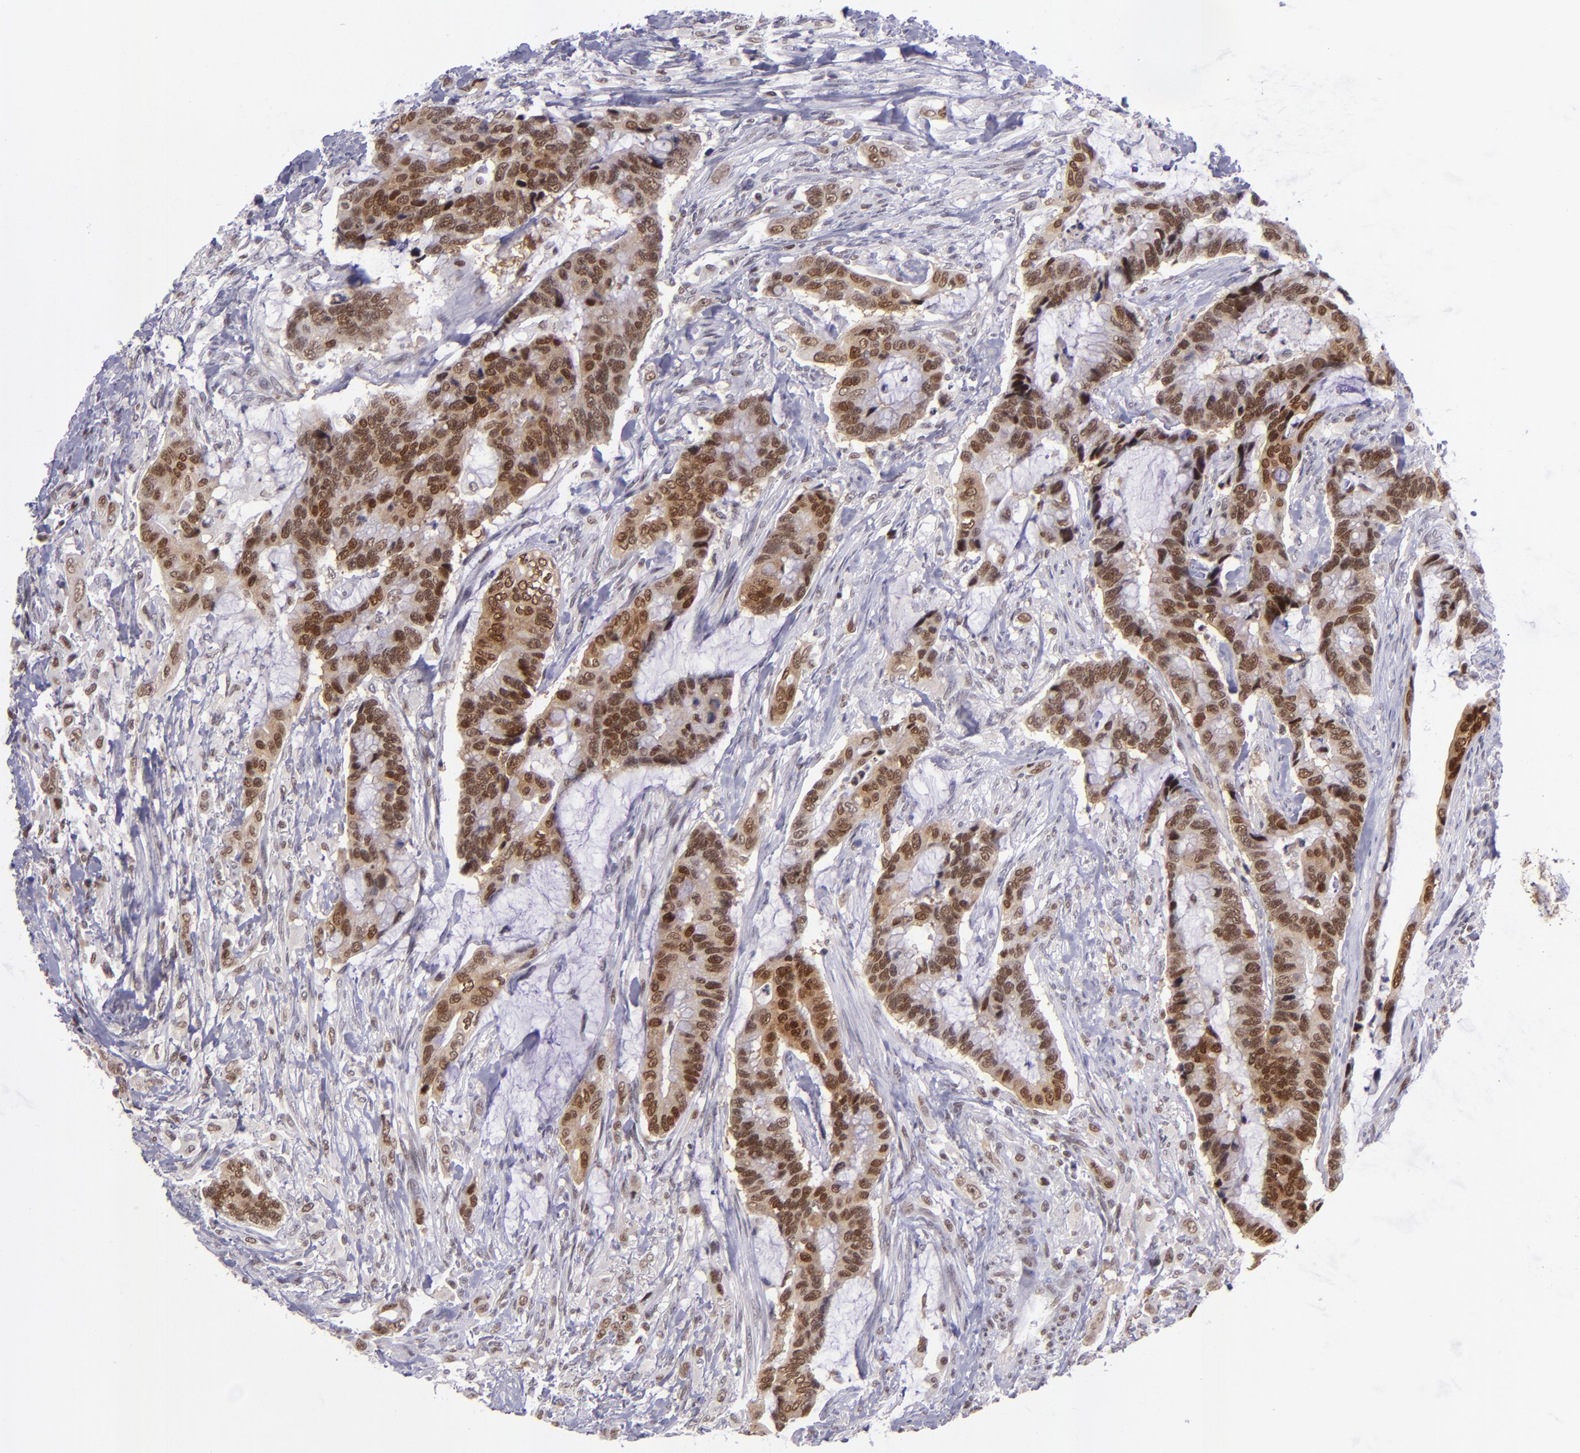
{"staining": {"intensity": "strong", "quantity": ">75%", "location": "cytoplasmic/membranous,nuclear"}, "tissue": "colorectal cancer", "cell_type": "Tumor cells", "image_type": "cancer", "snomed": [{"axis": "morphology", "description": "Adenocarcinoma, NOS"}, {"axis": "topography", "description": "Rectum"}], "caption": "Colorectal adenocarcinoma stained with a protein marker demonstrates strong staining in tumor cells.", "gene": "BAG1", "patient": {"sex": "female", "age": 59}}